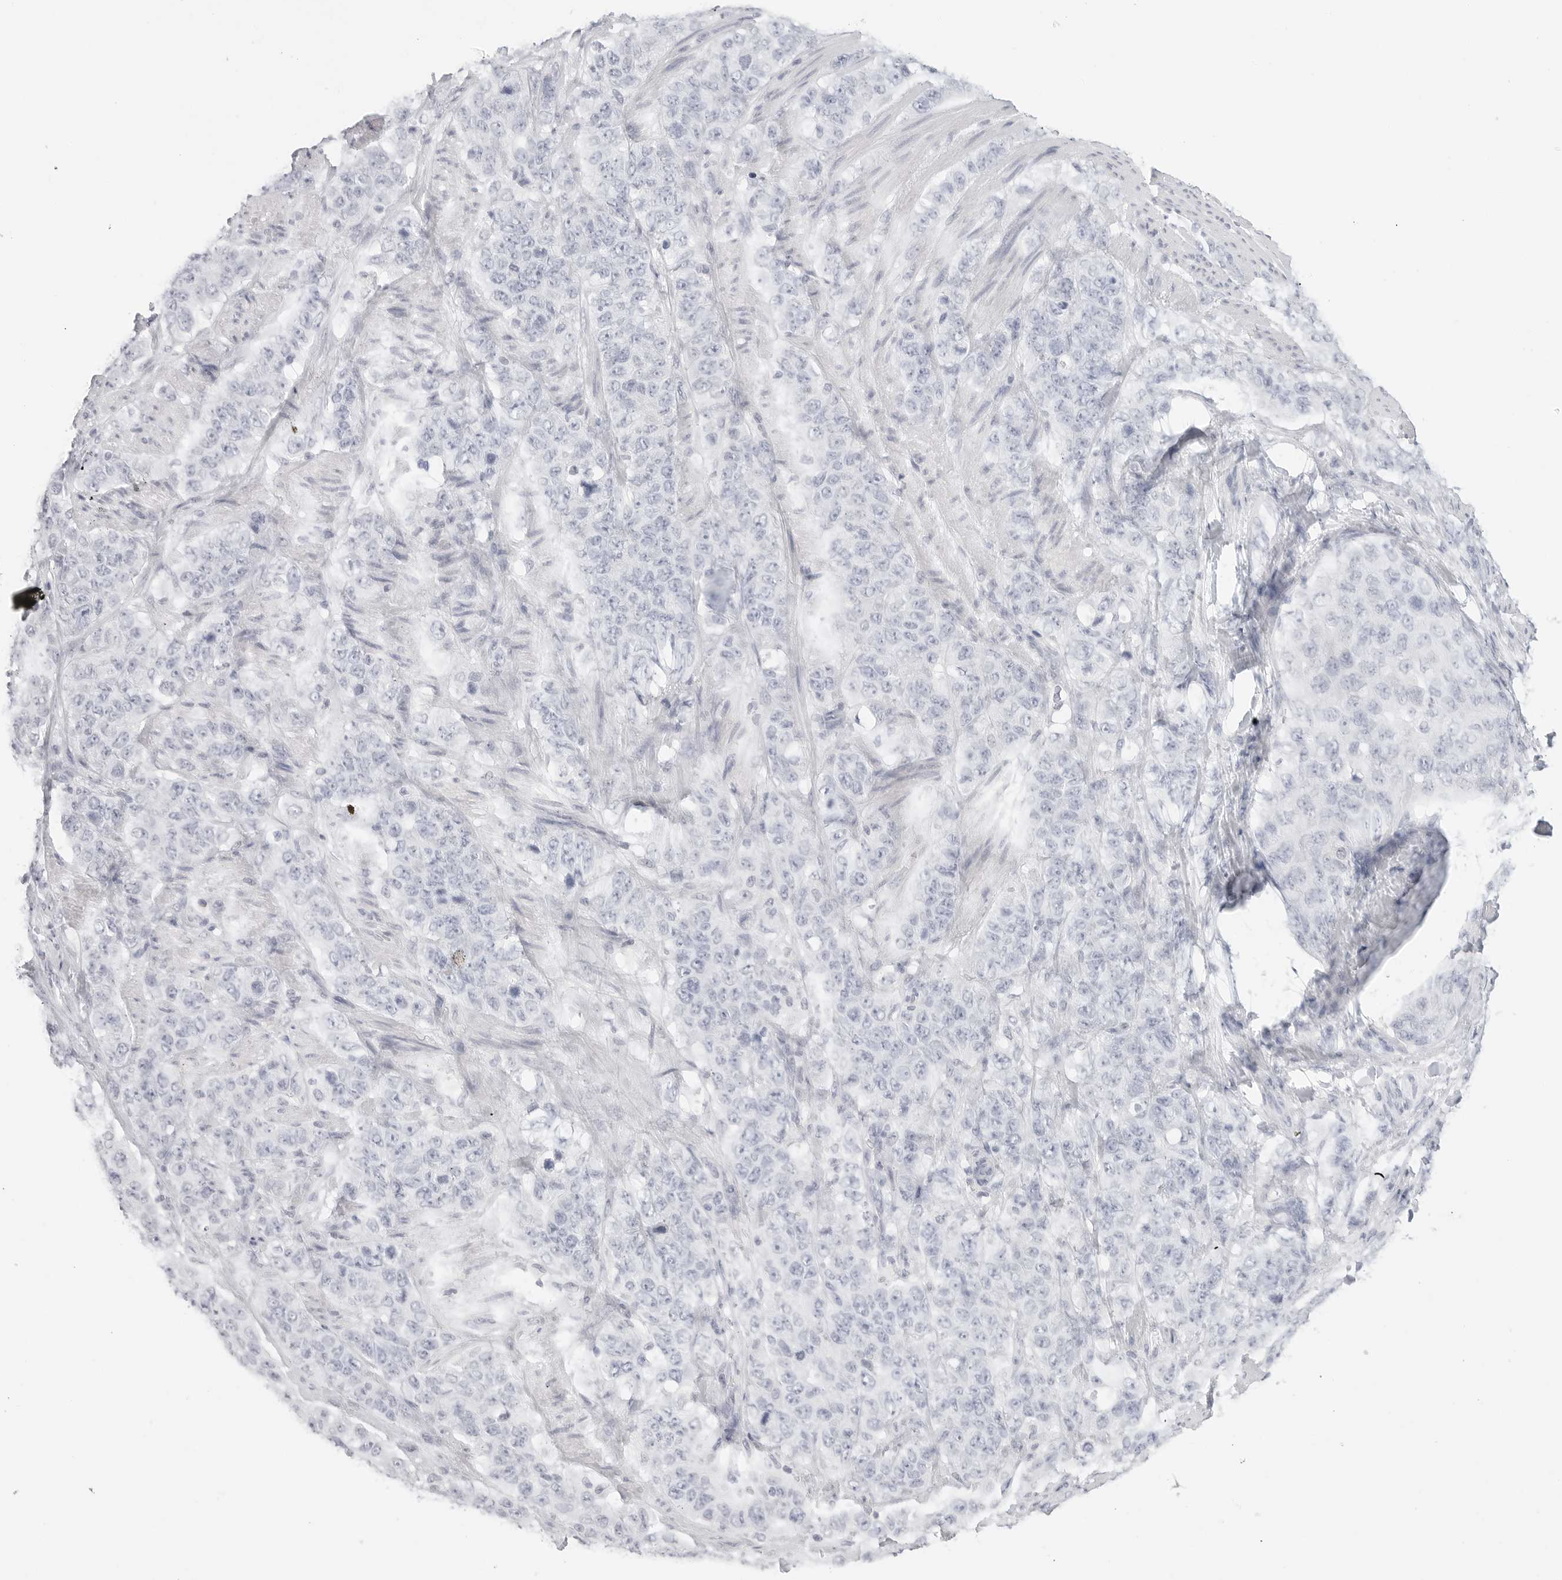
{"staining": {"intensity": "negative", "quantity": "none", "location": "none"}, "tissue": "stomach cancer", "cell_type": "Tumor cells", "image_type": "cancer", "snomed": [{"axis": "morphology", "description": "Adenocarcinoma, NOS"}, {"axis": "topography", "description": "Stomach"}], "caption": "High magnification brightfield microscopy of stomach adenocarcinoma stained with DAB (3,3'-diaminobenzidine) (brown) and counterstained with hematoxylin (blue): tumor cells show no significant positivity.", "gene": "HMGCS2", "patient": {"sex": "male", "age": 48}}